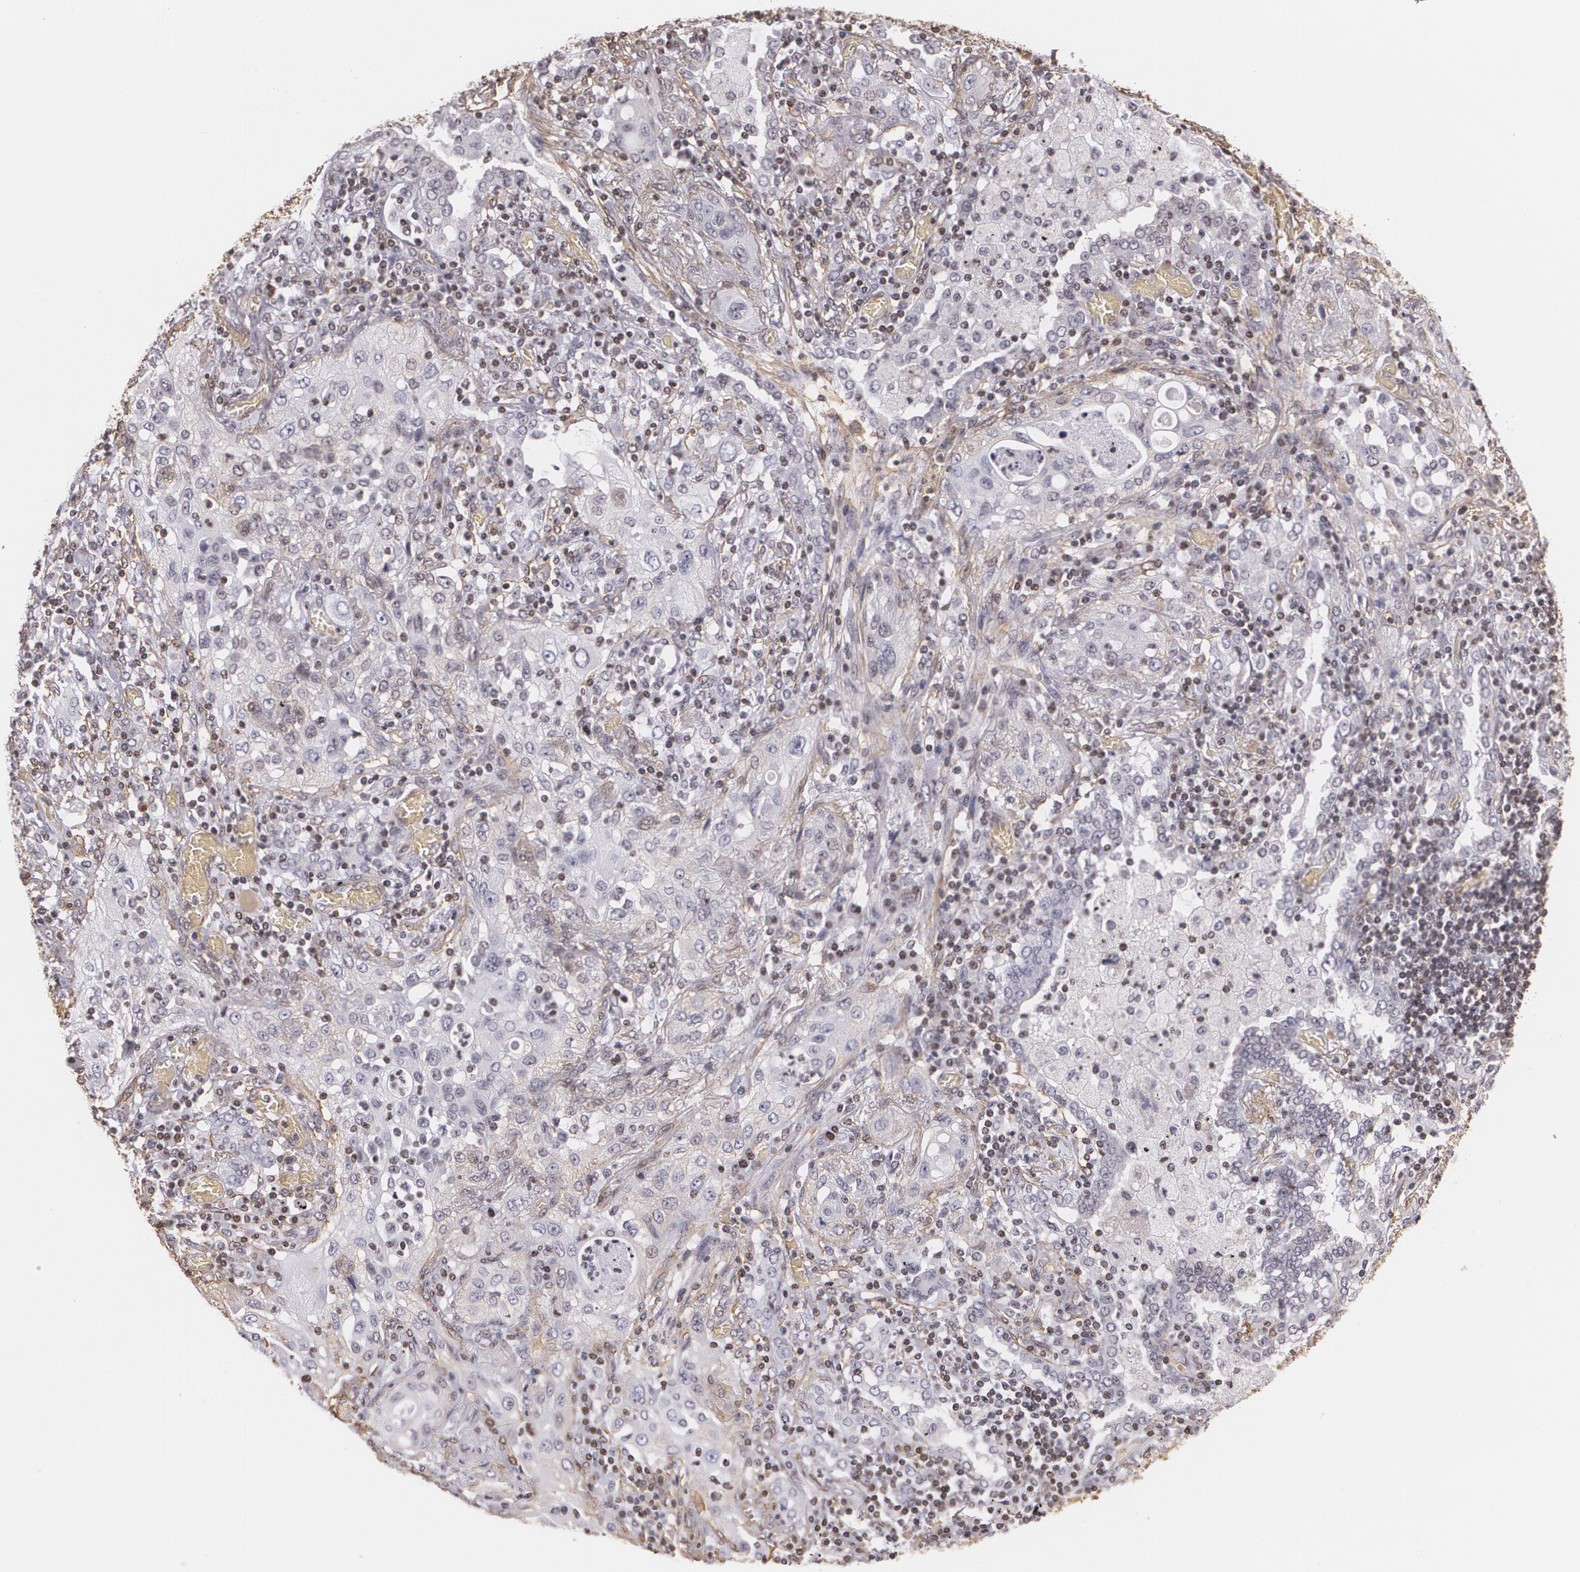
{"staining": {"intensity": "moderate", "quantity": "<25%", "location": "nuclear"}, "tissue": "lung cancer", "cell_type": "Tumor cells", "image_type": "cancer", "snomed": [{"axis": "morphology", "description": "Squamous cell carcinoma, NOS"}, {"axis": "topography", "description": "Lung"}], "caption": "Immunohistochemical staining of lung cancer exhibits low levels of moderate nuclear protein expression in about <25% of tumor cells.", "gene": "VAMP1", "patient": {"sex": "female", "age": 47}}